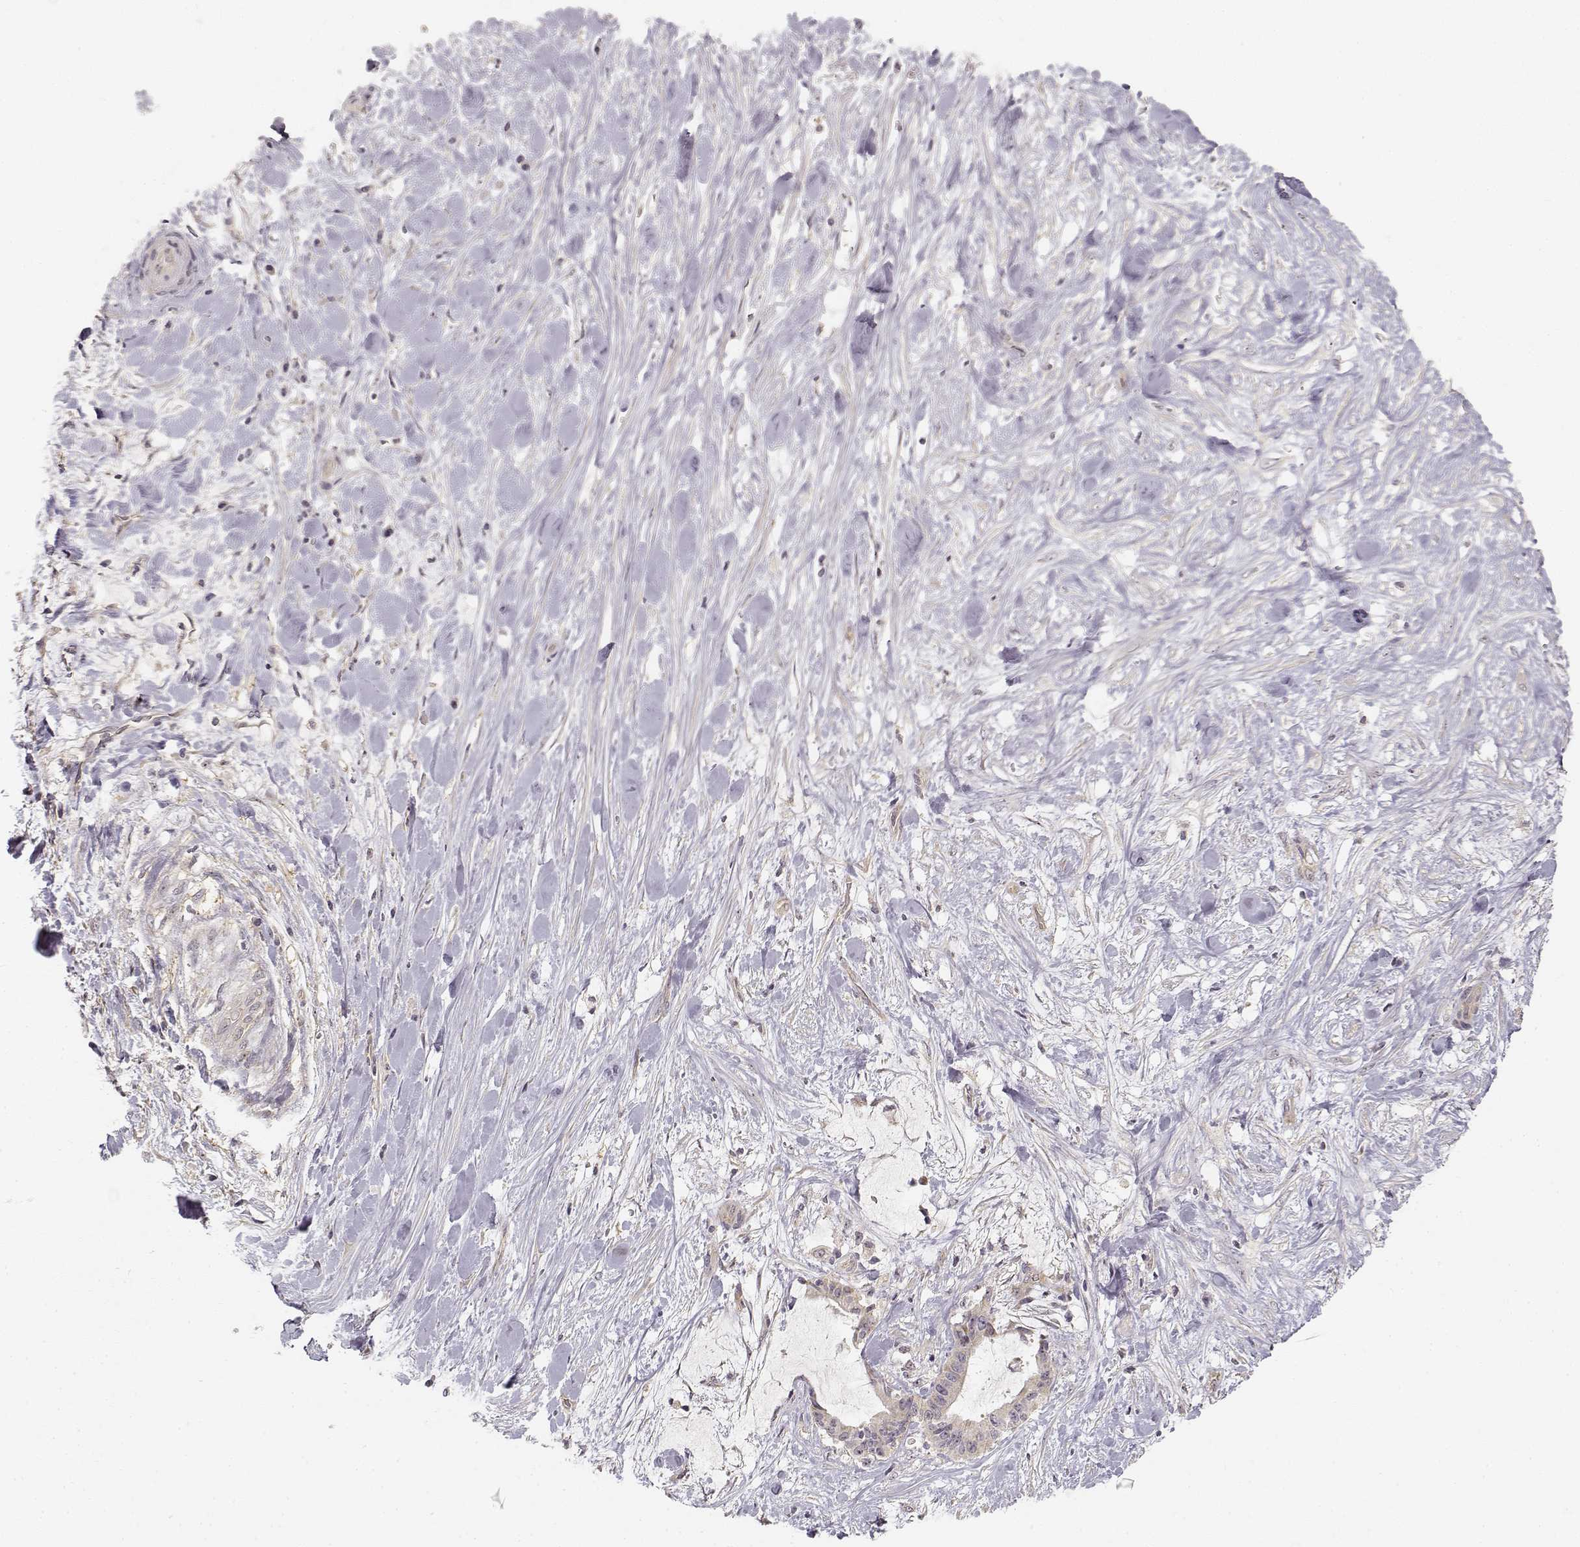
{"staining": {"intensity": "weak", "quantity": ">75%", "location": "cytoplasmic/membranous"}, "tissue": "liver cancer", "cell_type": "Tumor cells", "image_type": "cancer", "snomed": [{"axis": "morphology", "description": "Cholangiocarcinoma"}, {"axis": "topography", "description": "Liver"}], "caption": "Protein staining of liver cholangiocarcinoma tissue demonstrates weak cytoplasmic/membranous positivity in approximately >75% of tumor cells.", "gene": "MED12L", "patient": {"sex": "female", "age": 73}}